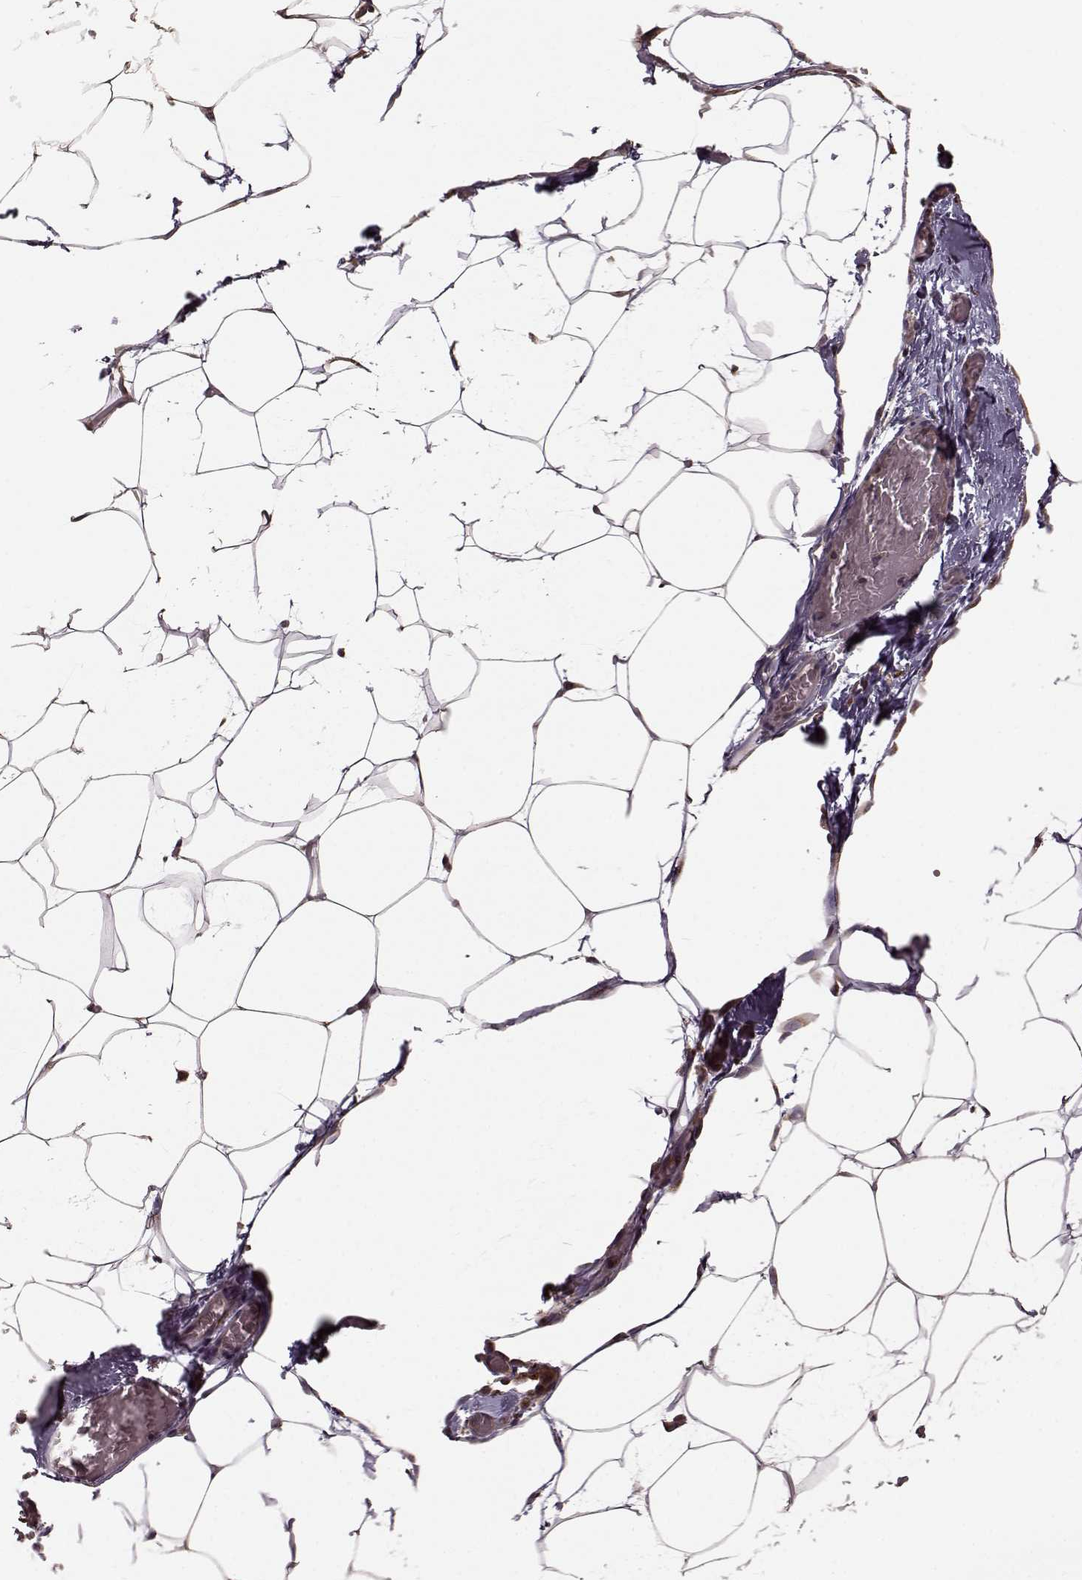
{"staining": {"intensity": "weak", "quantity": ">75%", "location": "cytoplasmic/membranous"}, "tissue": "adipose tissue", "cell_type": "Adipocytes", "image_type": "normal", "snomed": [{"axis": "morphology", "description": "Normal tissue, NOS"}, {"axis": "topography", "description": "Adipose tissue"}], "caption": "Immunohistochemical staining of benign human adipose tissue demonstrates low levels of weak cytoplasmic/membranous staining in about >75% of adipocytes. (DAB (3,3'-diaminobenzidine) IHC, brown staining for protein, blue staining for nuclei).", "gene": "YIPF5", "patient": {"sex": "male", "age": 57}}